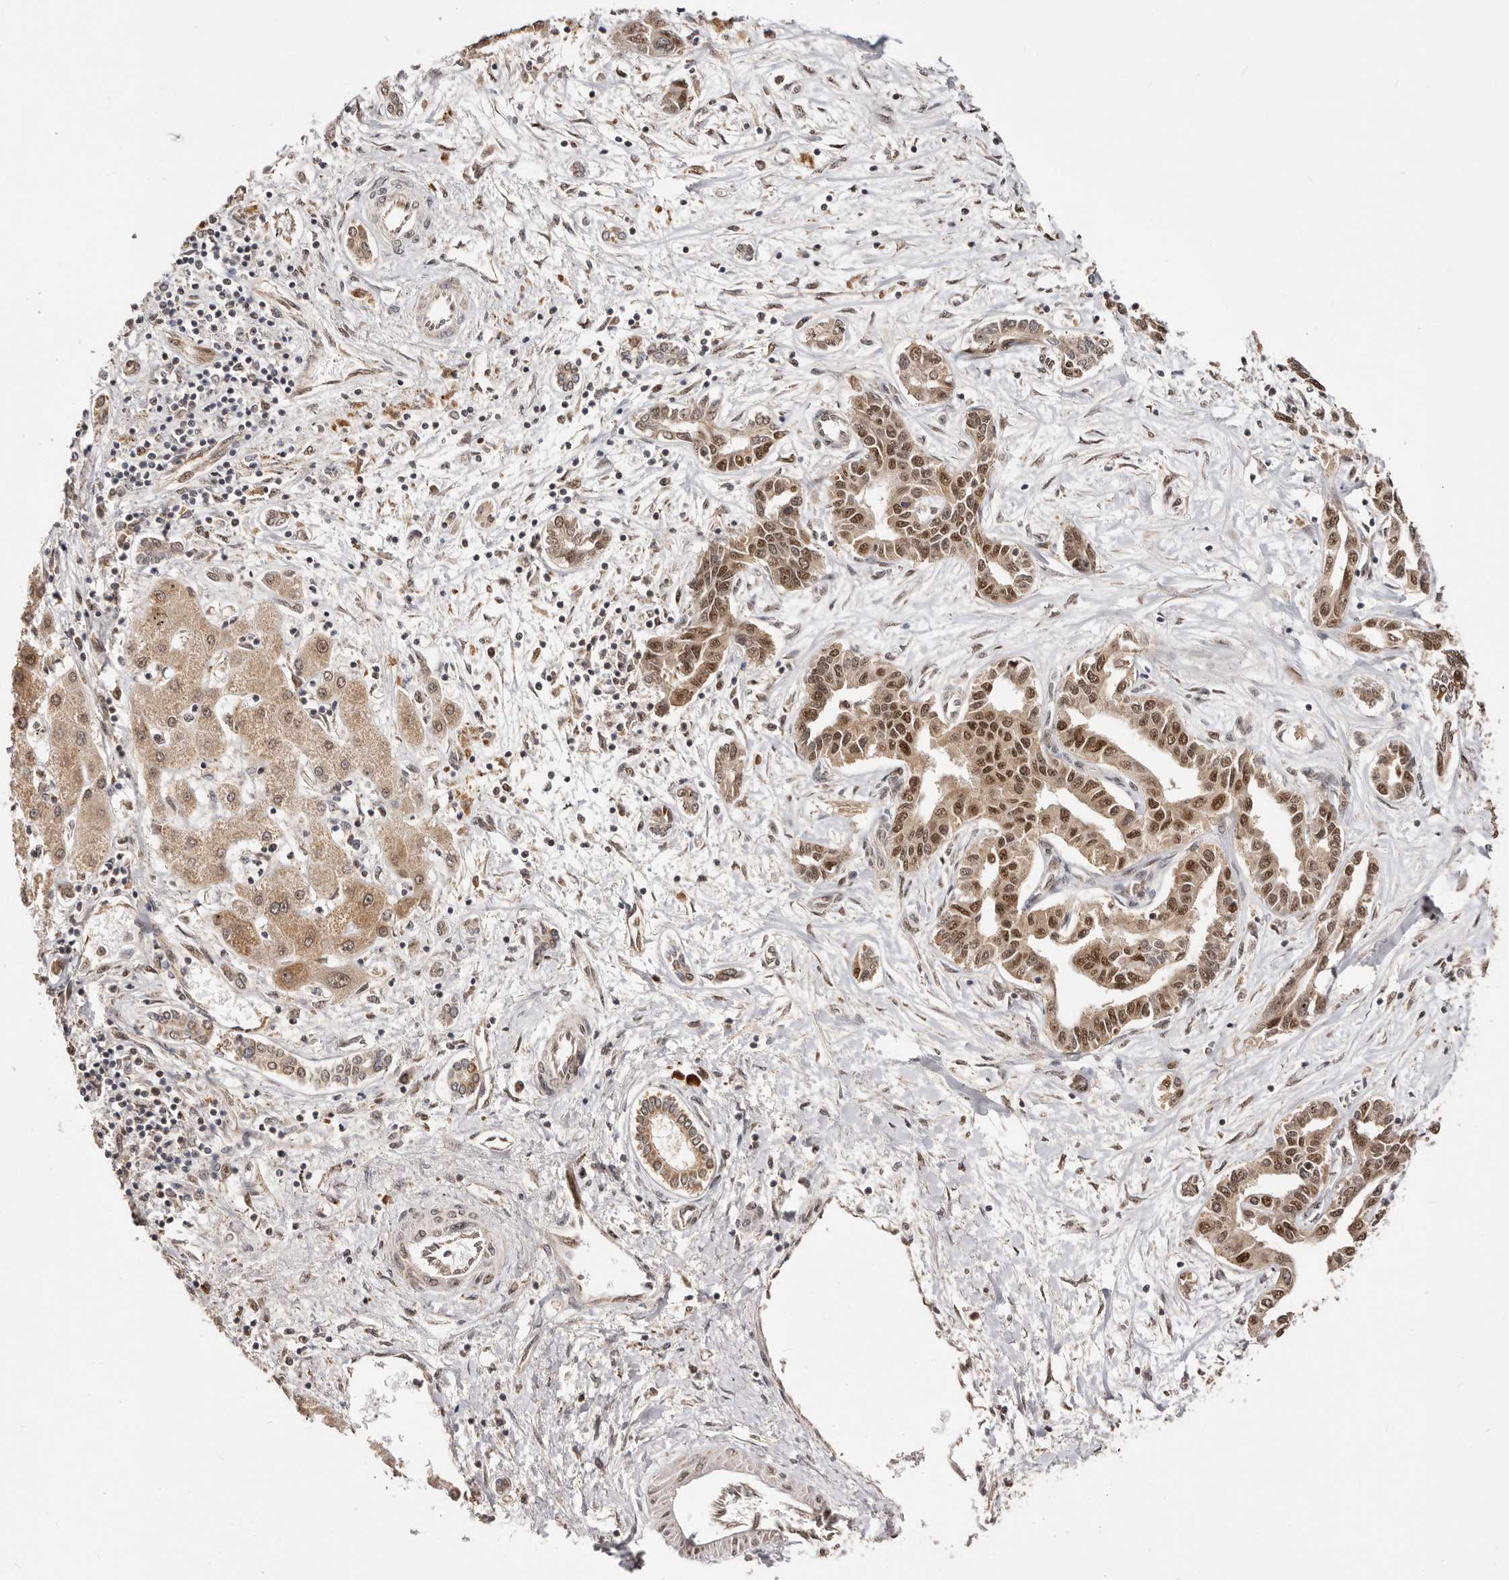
{"staining": {"intensity": "strong", "quantity": ">75%", "location": "cytoplasmic/membranous,nuclear"}, "tissue": "liver cancer", "cell_type": "Tumor cells", "image_type": "cancer", "snomed": [{"axis": "morphology", "description": "Cholangiocarcinoma"}, {"axis": "topography", "description": "Liver"}], "caption": "Immunohistochemical staining of liver cancer (cholangiocarcinoma) demonstrates high levels of strong cytoplasmic/membranous and nuclear staining in about >75% of tumor cells. The staining is performed using DAB brown chromogen to label protein expression. The nuclei are counter-stained blue using hematoxylin.", "gene": "SEC14L1", "patient": {"sex": "male", "age": 59}}